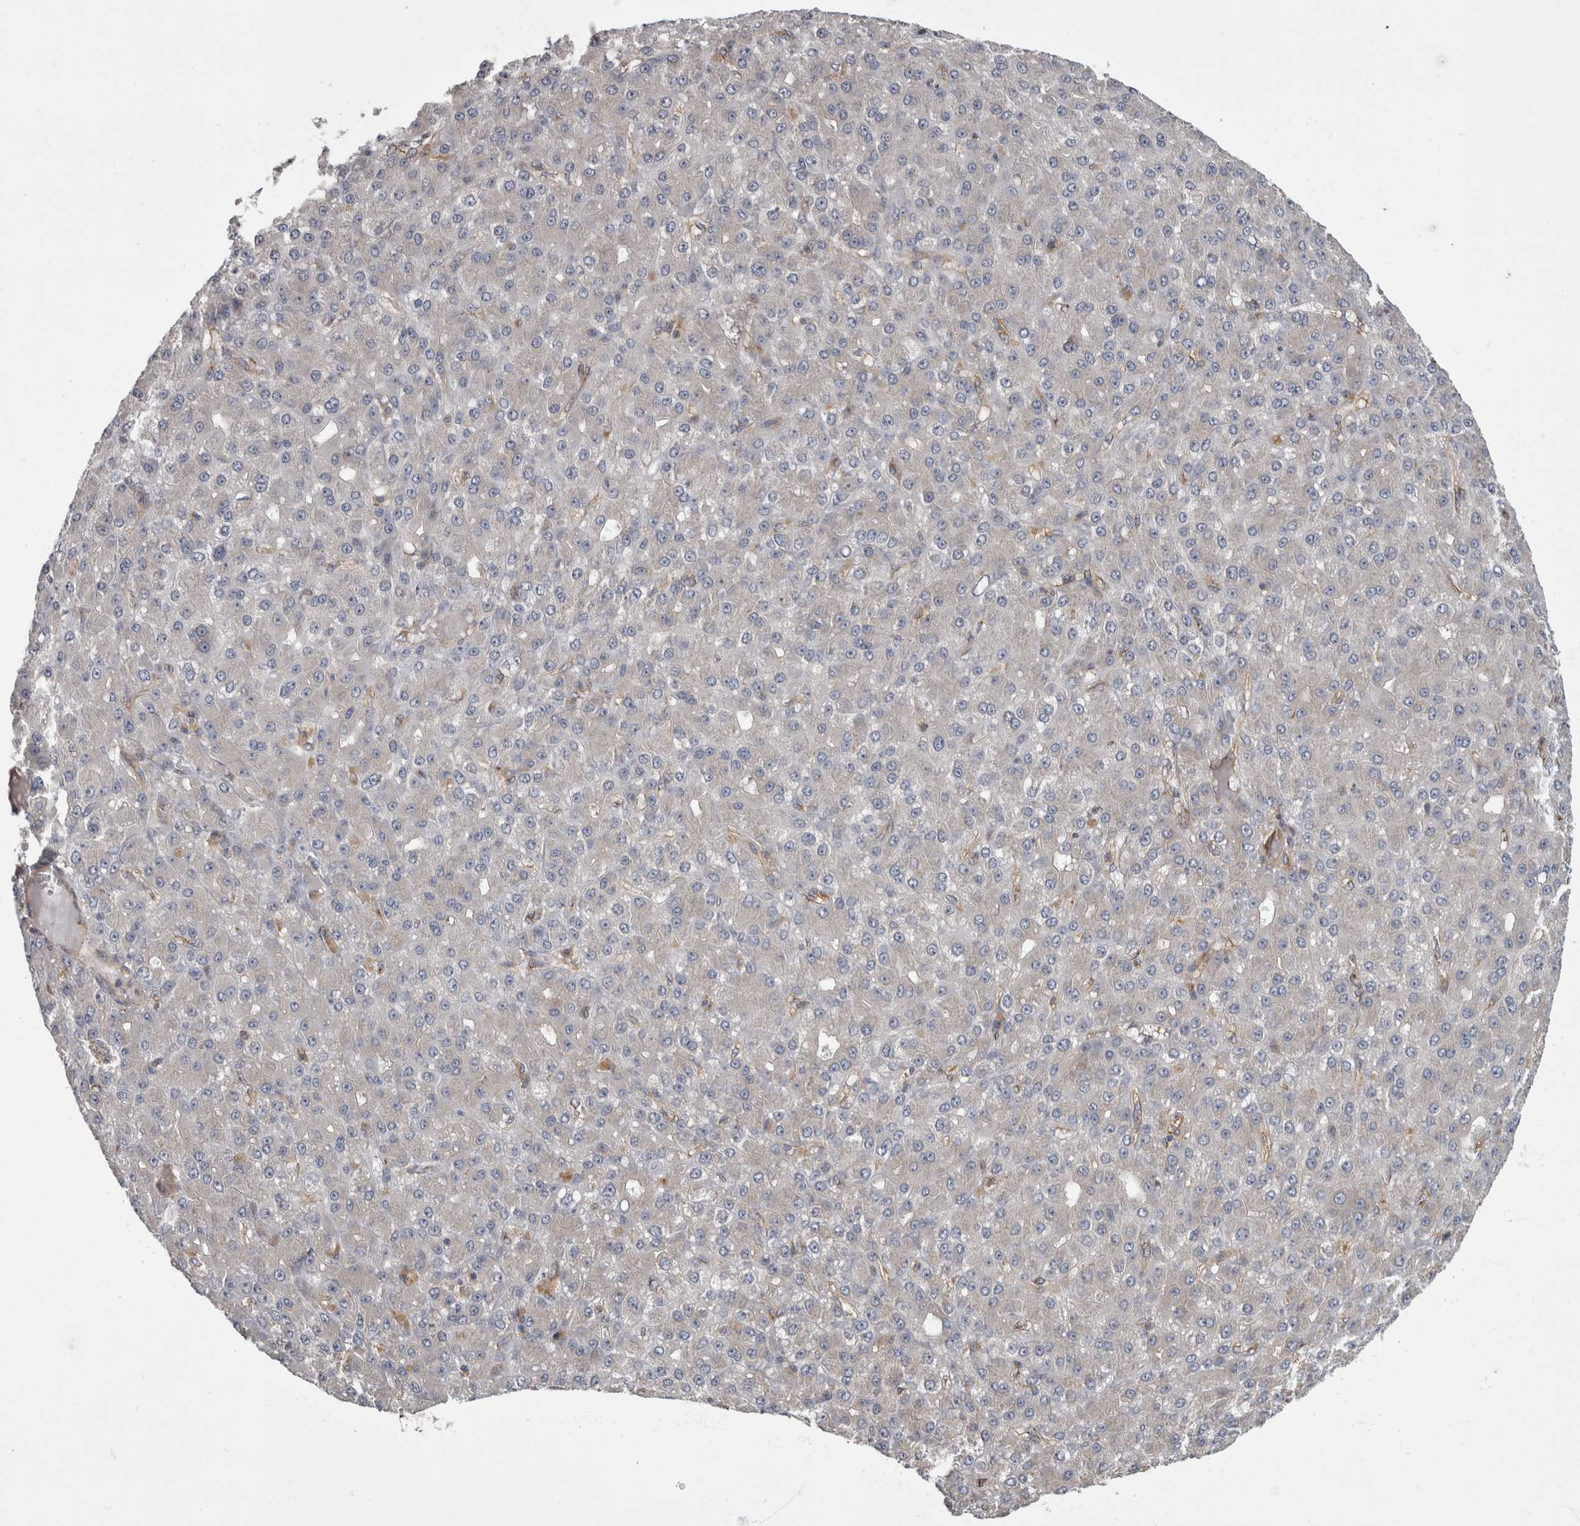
{"staining": {"intensity": "negative", "quantity": "none", "location": "none"}, "tissue": "liver cancer", "cell_type": "Tumor cells", "image_type": "cancer", "snomed": [{"axis": "morphology", "description": "Carcinoma, Hepatocellular, NOS"}, {"axis": "topography", "description": "Liver"}], "caption": "High magnification brightfield microscopy of liver hepatocellular carcinoma stained with DAB (3,3'-diaminobenzidine) (brown) and counterstained with hematoxylin (blue): tumor cells show no significant expression.", "gene": "HOOK3", "patient": {"sex": "male", "age": 67}}